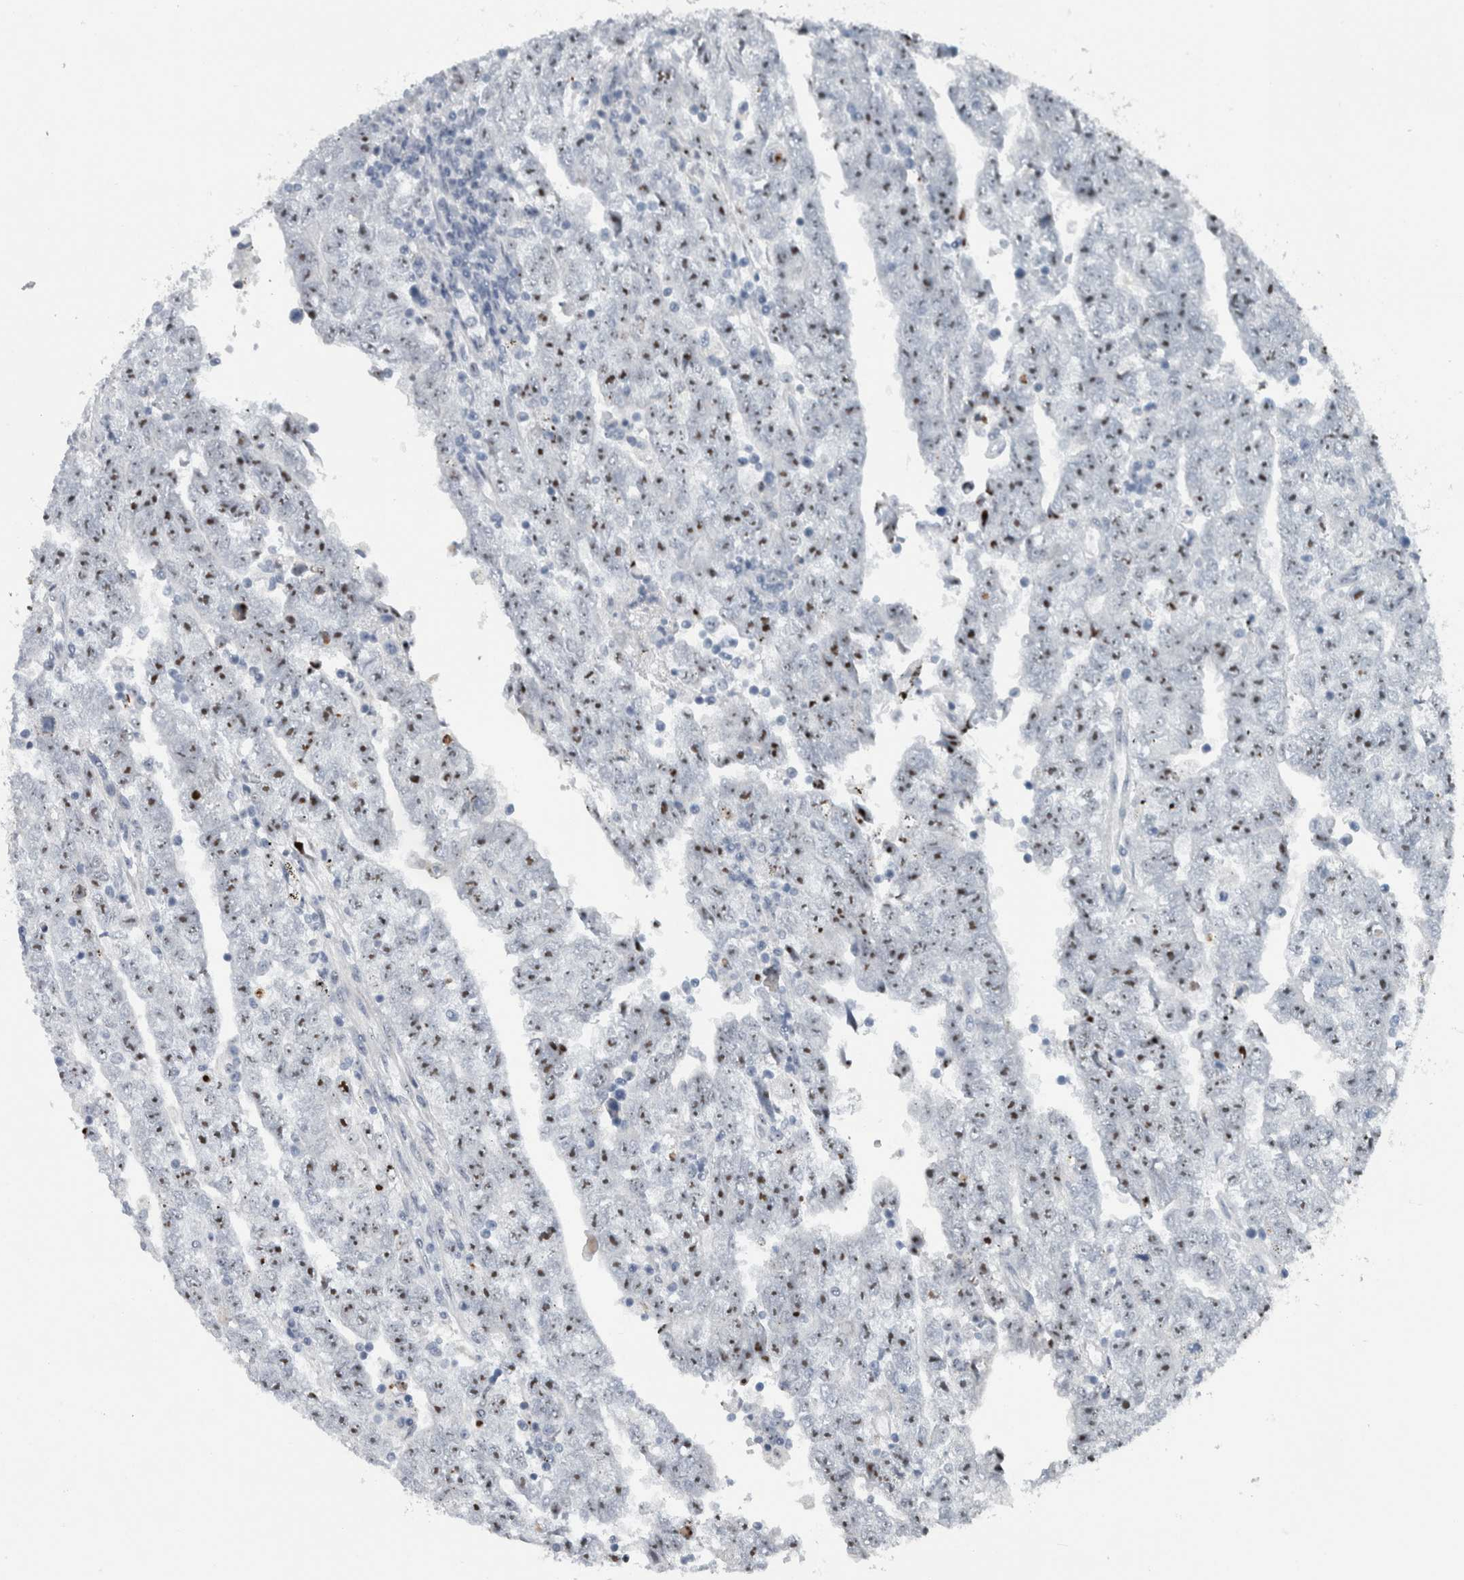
{"staining": {"intensity": "moderate", "quantity": ">75%", "location": "nuclear"}, "tissue": "testis cancer", "cell_type": "Tumor cells", "image_type": "cancer", "snomed": [{"axis": "morphology", "description": "Carcinoma, Embryonal, NOS"}, {"axis": "topography", "description": "Testis"}], "caption": "Immunohistochemistry (IHC) of human testis cancer (embryonal carcinoma) reveals medium levels of moderate nuclear expression in about >75% of tumor cells.", "gene": "UTP6", "patient": {"sex": "male", "age": 25}}